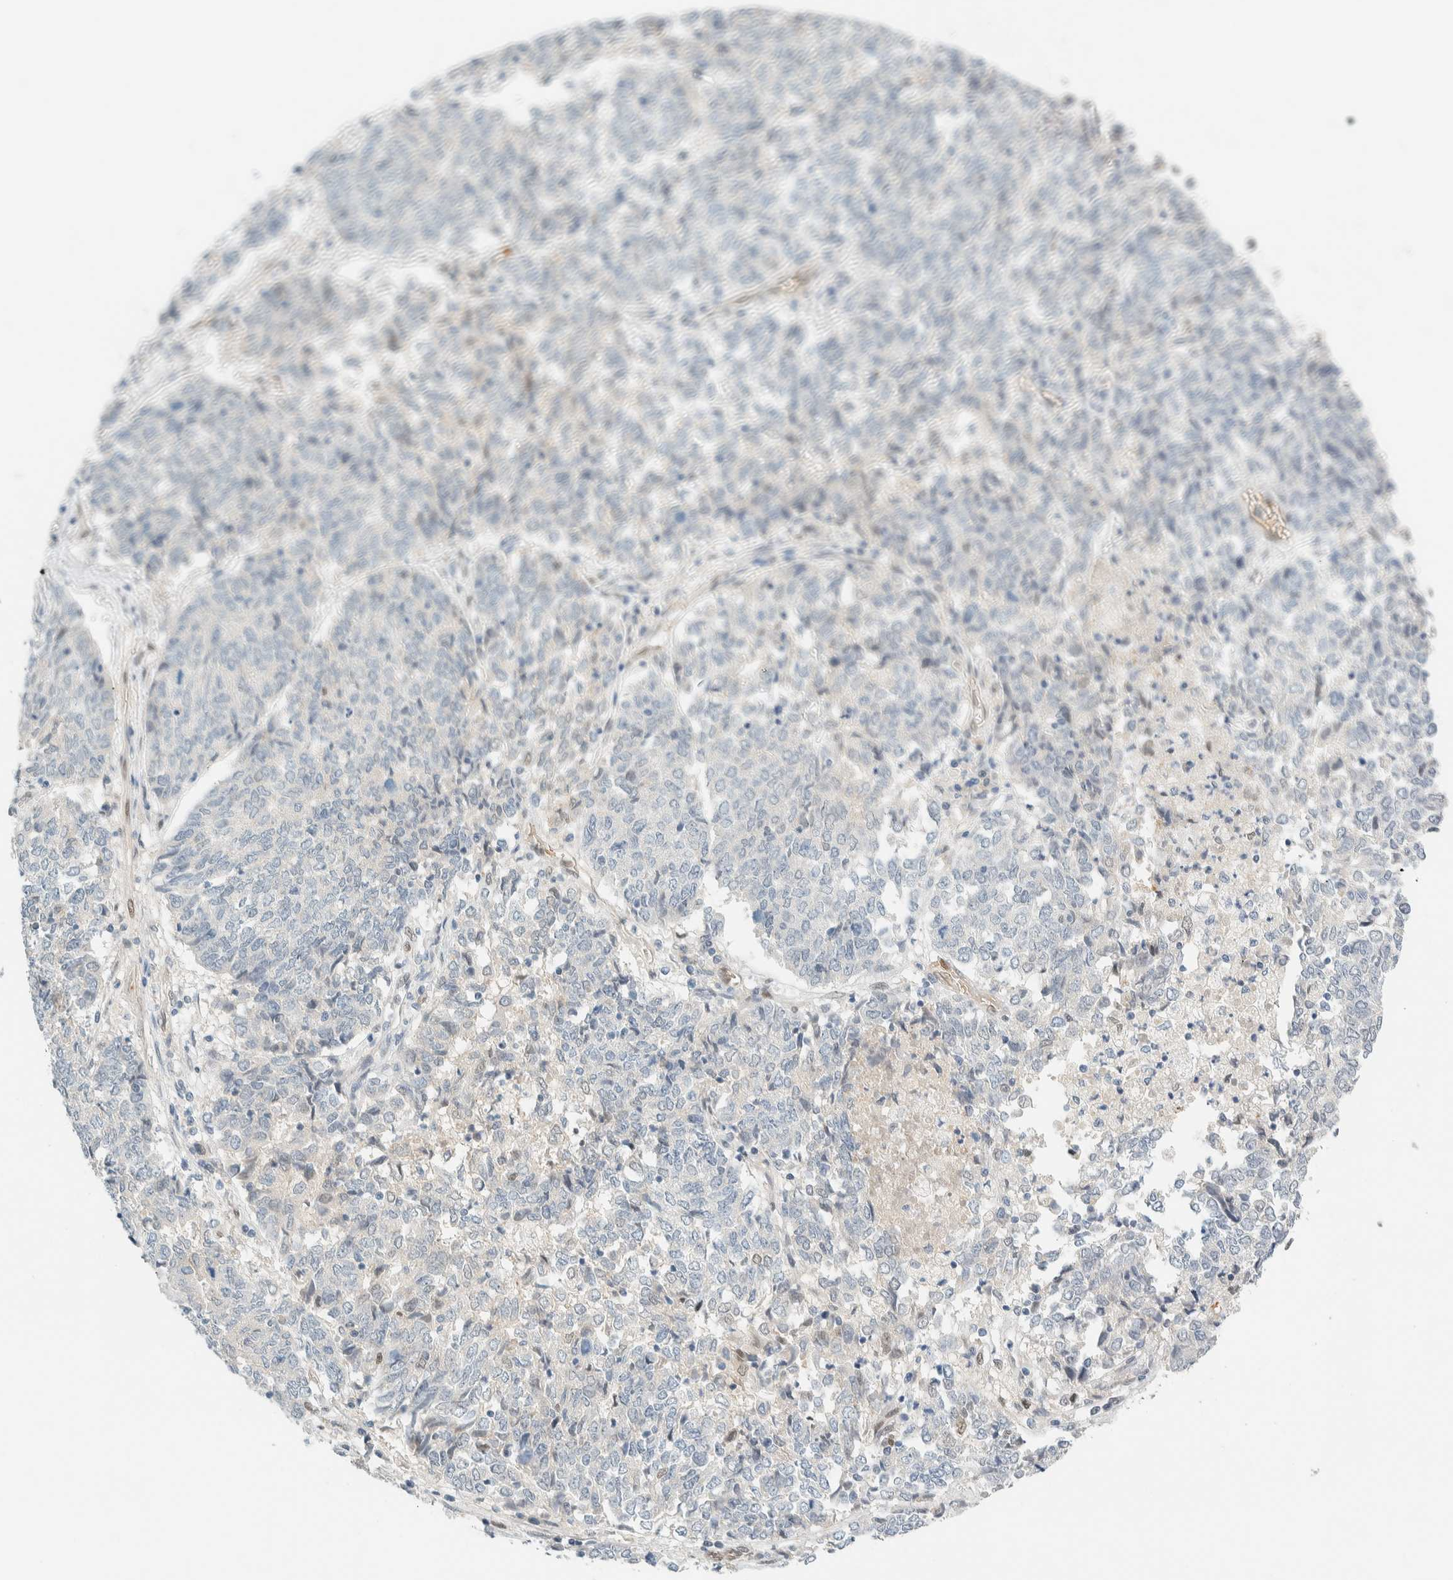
{"staining": {"intensity": "weak", "quantity": "<25%", "location": "nuclear"}, "tissue": "endometrial cancer", "cell_type": "Tumor cells", "image_type": "cancer", "snomed": [{"axis": "morphology", "description": "Adenocarcinoma, NOS"}, {"axis": "topography", "description": "Endometrium"}], "caption": "The histopathology image exhibits no staining of tumor cells in endometrial adenocarcinoma. (DAB (3,3'-diaminobenzidine) immunohistochemistry, high magnification).", "gene": "TSTD2", "patient": {"sex": "female", "age": 80}}